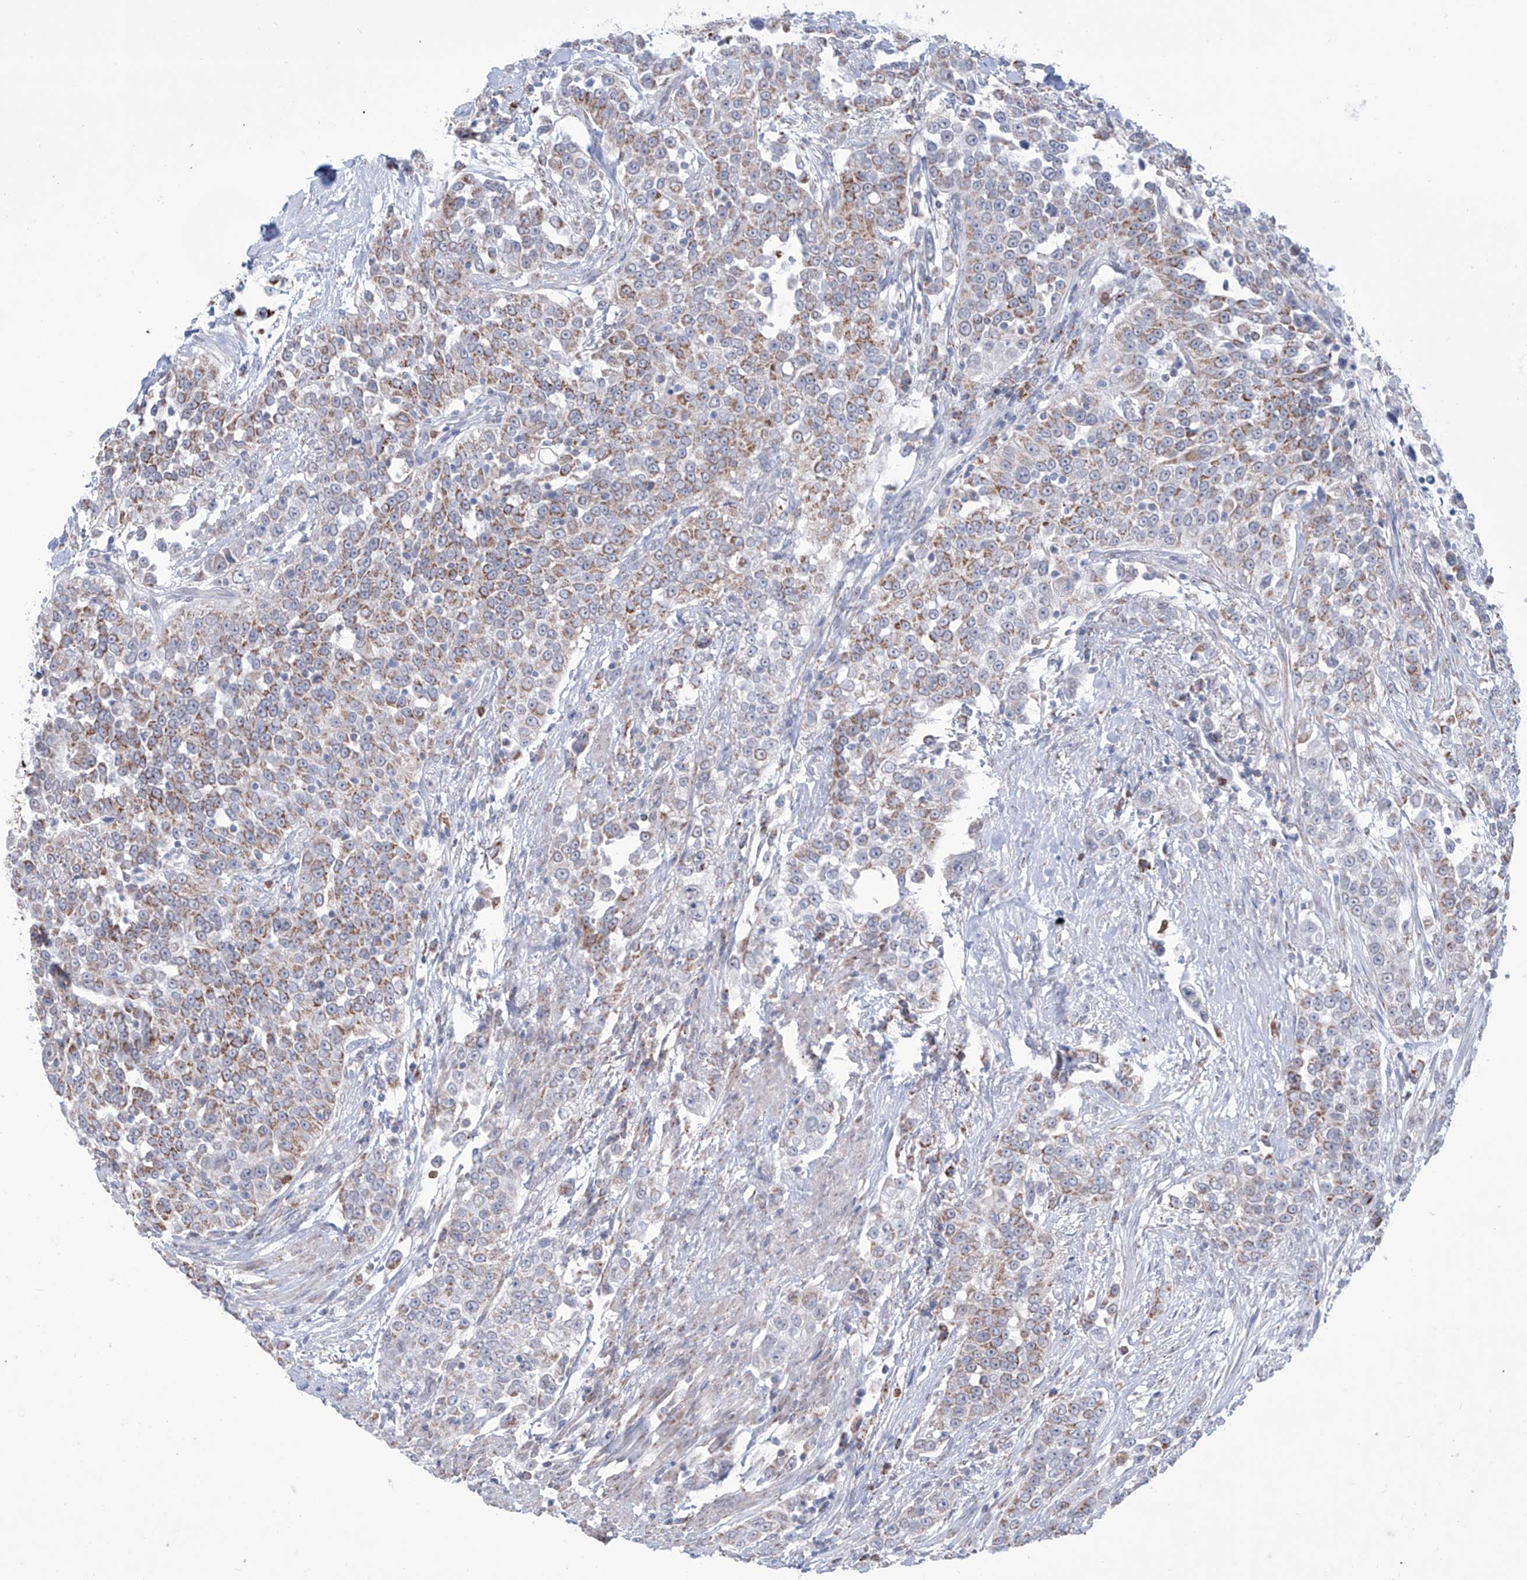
{"staining": {"intensity": "moderate", "quantity": ">75%", "location": "cytoplasmic/membranous"}, "tissue": "urothelial cancer", "cell_type": "Tumor cells", "image_type": "cancer", "snomed": [{"axis": "morphology", "description": "Urothelial carcinoma, High grade"}, {"axis": "topography", "description": "Urinary bladder"}], "caption": "Immunohistochemistry (IHC) photomicrograph of urothelial cancer stained for a protein (brown), which displays medium levels of moderate cytoplasmic/membranous expression in approximately >75% of tumor cells.", "gene": "ALDH6A1", "patient": {"sex": "female", "age": 80}}